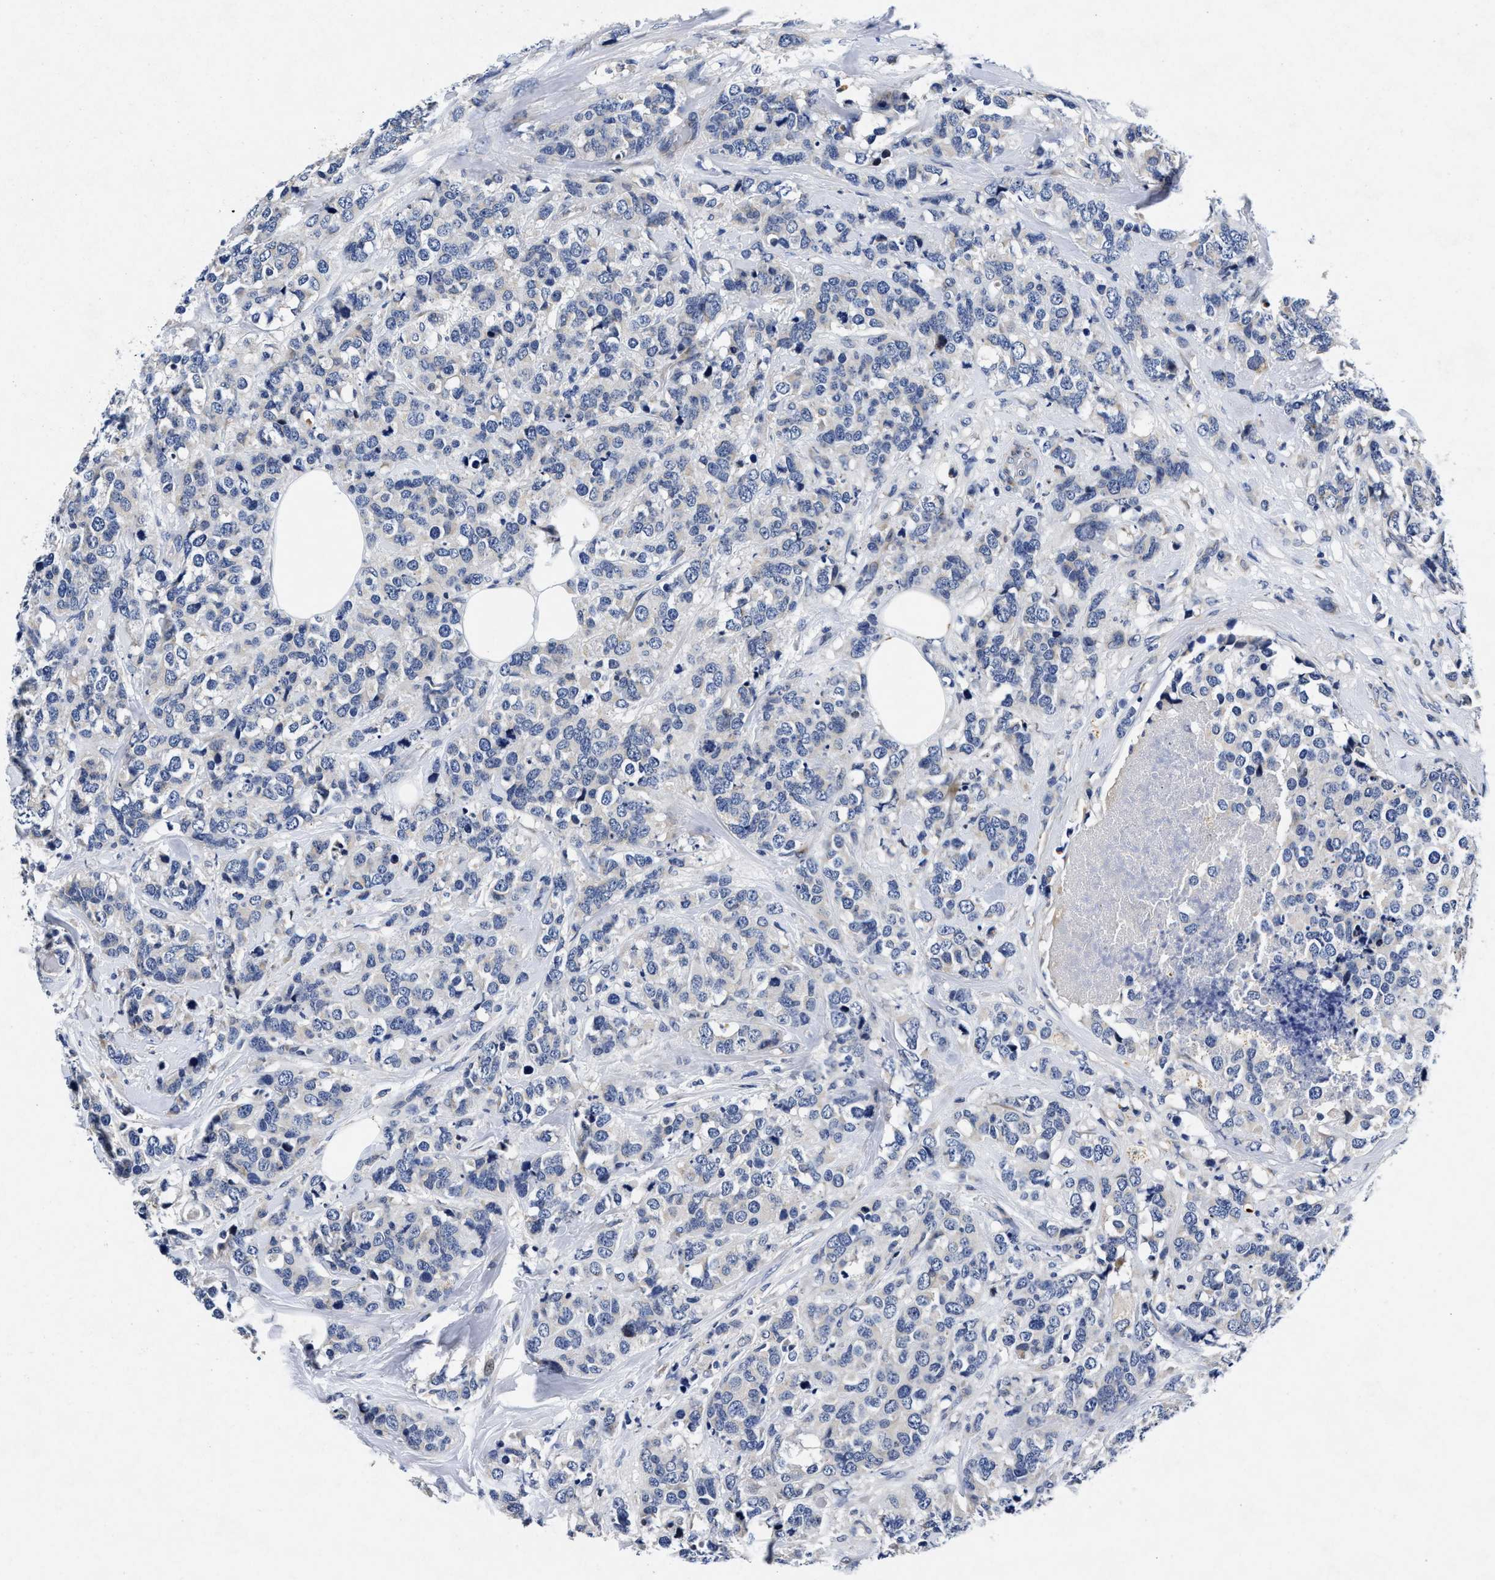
{"staining": {"intensity": "negative", "quantity": "none", "location": "none"}, "tissue": "breast cancer", "cell_type": "Tumor cells", "image_type": "cancer", "snomed": [{"axis": "morphology", "description": "Lobular carcinoma"}, {"axis": "topography", "description": "Breast"}], "caption": "This photomicrograph is of breast lobular carcinoma stained with immunohistochemistry to label a protein in brown with the nuclei are counter-stained blue. There is no positivity in tumor cells.", "gene": "LAD1", "patient": {"sex": "female", "age": 59}}